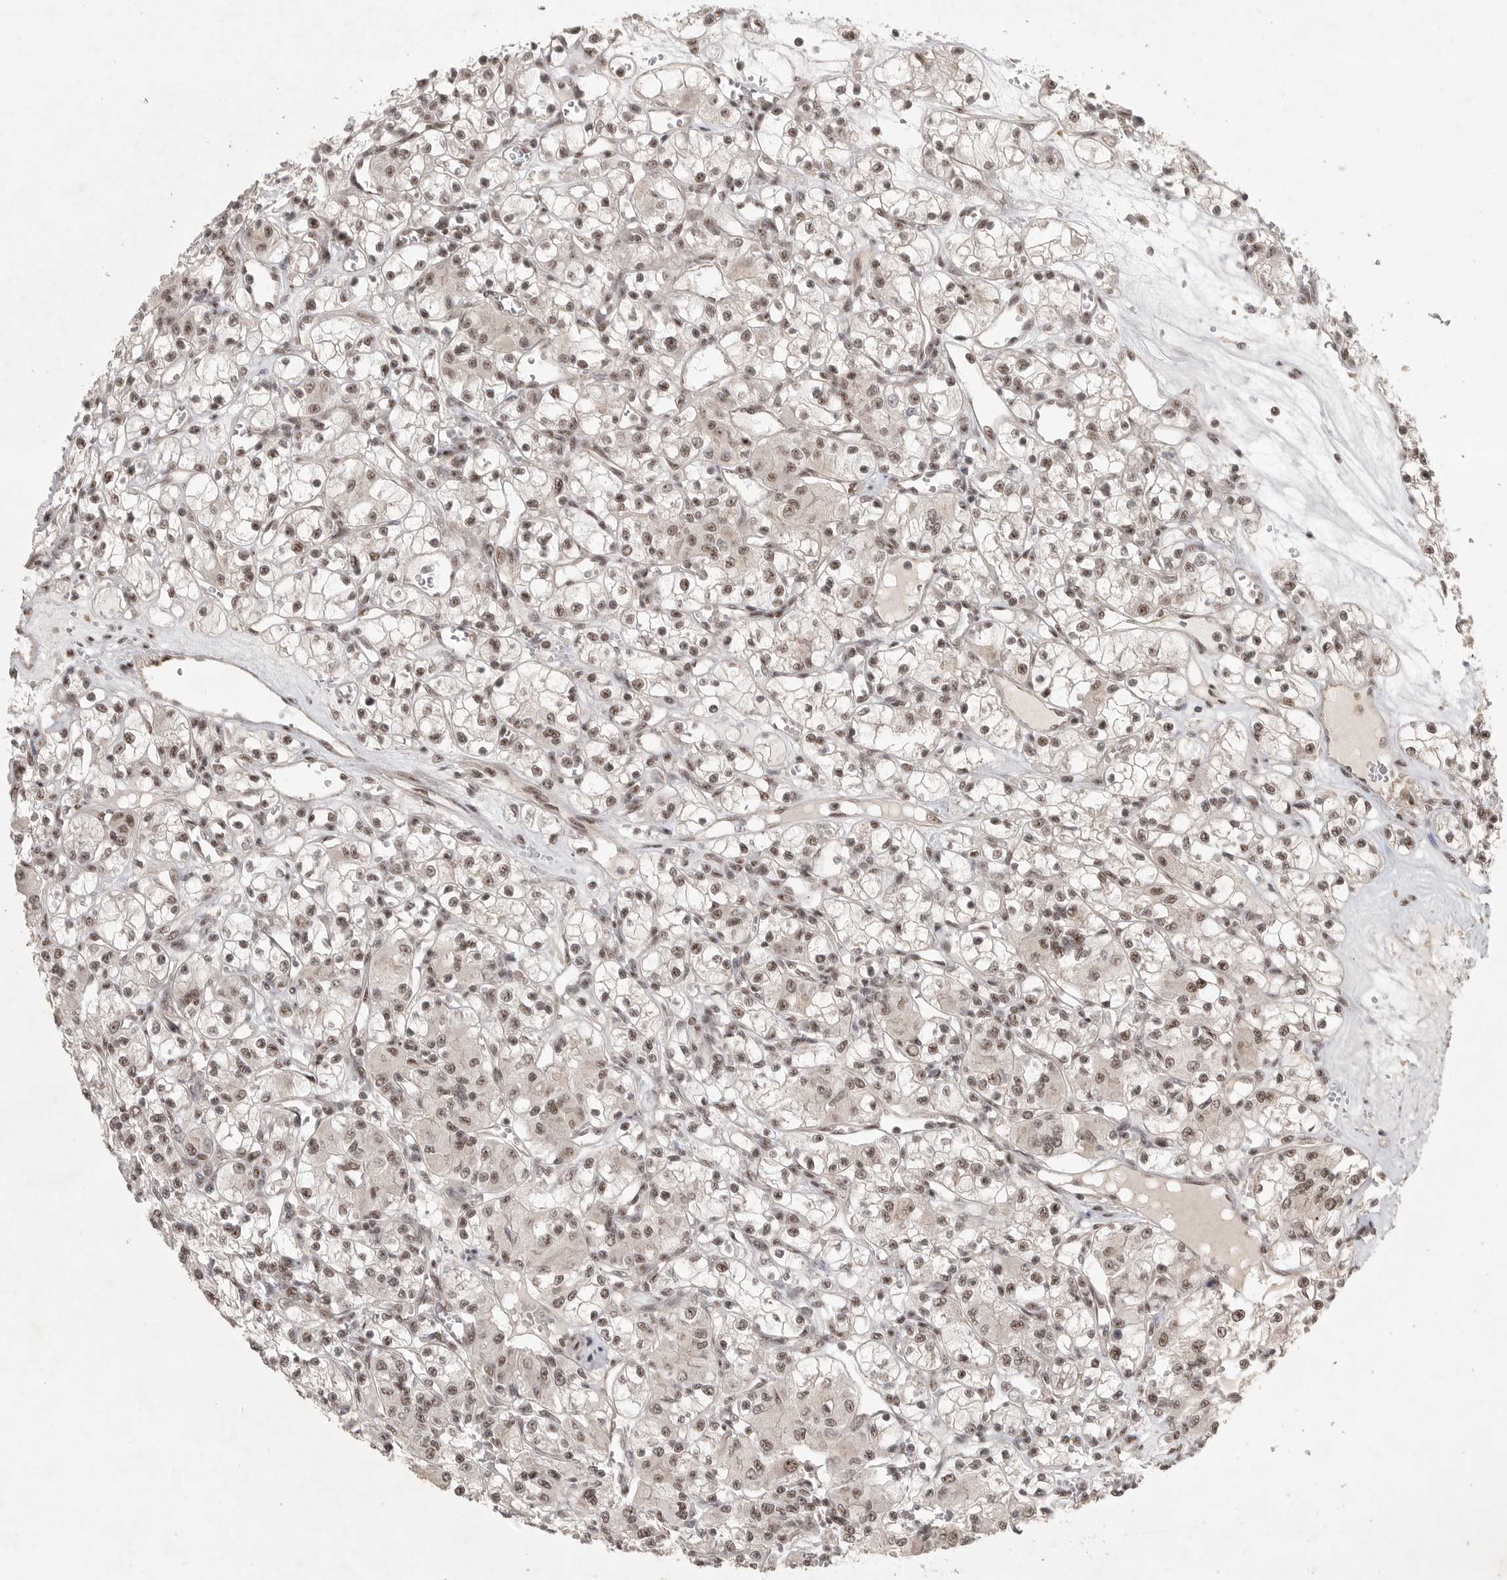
{"staining": {"intensity": "moderate", "quantity": "25%-75%", "location": "nuclear"}, "tissue": "renal cancer", "cell_type": "Tumor cells", "image_type": "cancer", "snomed": [{"axis": "morphology", "description": "Adenocarcinoma, NOS"}, {"axis": "topography", "description": "Kidney"}], "caption": "Adenocarcinoma (renal) was stained to show a protein in brown. There is medium levels of moderate nuclear expression in approximately 25%-75% of tumor cells.", "gene": "POMP", "patient": {"sex": "female", "age": 59}}